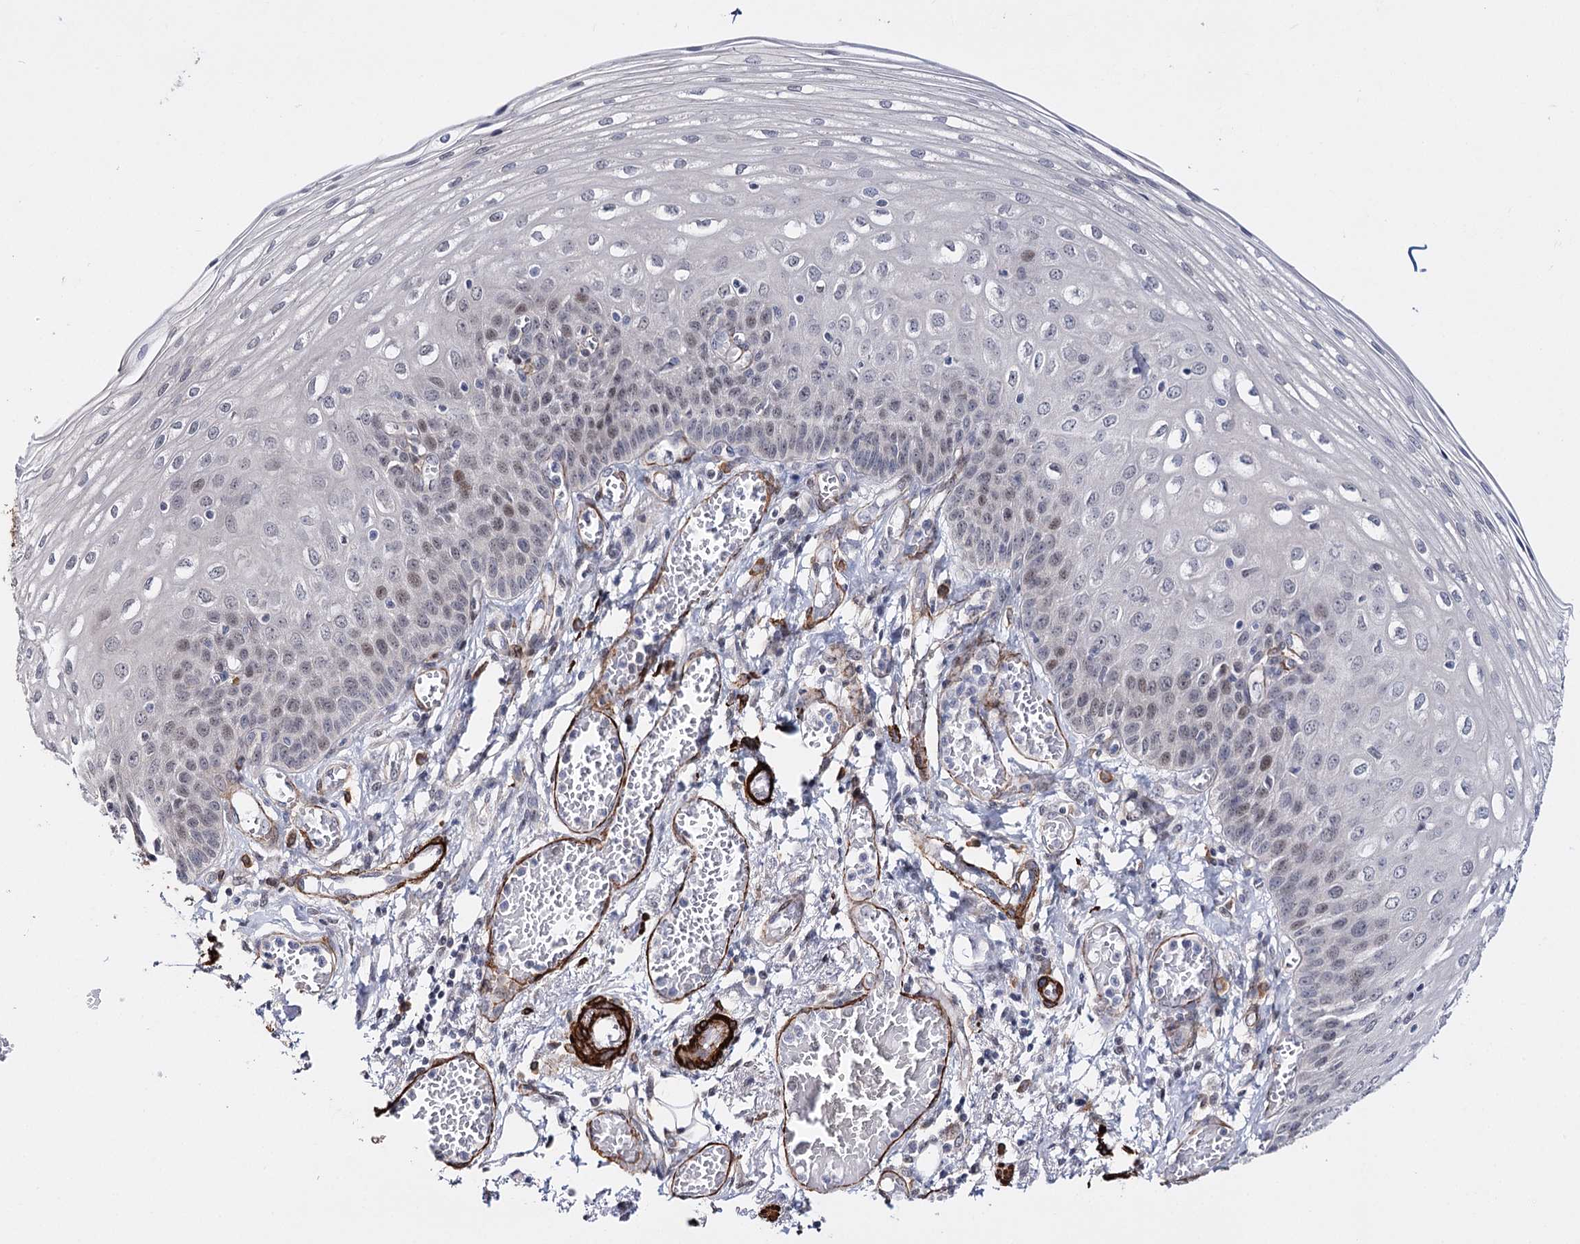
{"staining": {"intensity": "weak", "quantity": "25%-75%", "location": "nuclear"}, "tissue": "esophagus", "cell_type": "Squamous epithelial cells", "image_type": "normal", "snomed": [{"axis": "morphology", "description": "Normal tissue, NOS"}, {"axis": "topography", "description": "Esophagus"}], "caption": "This image reveals normal esophagus stained with immunohistochemistry to label a protein in brown. The nuclear of squamous epithelial cells show weak positivity for the protein. Nuclei are counter-stained blue.", "gene": "CFAP46", "patient": {"sex": "male", "age": 81}}